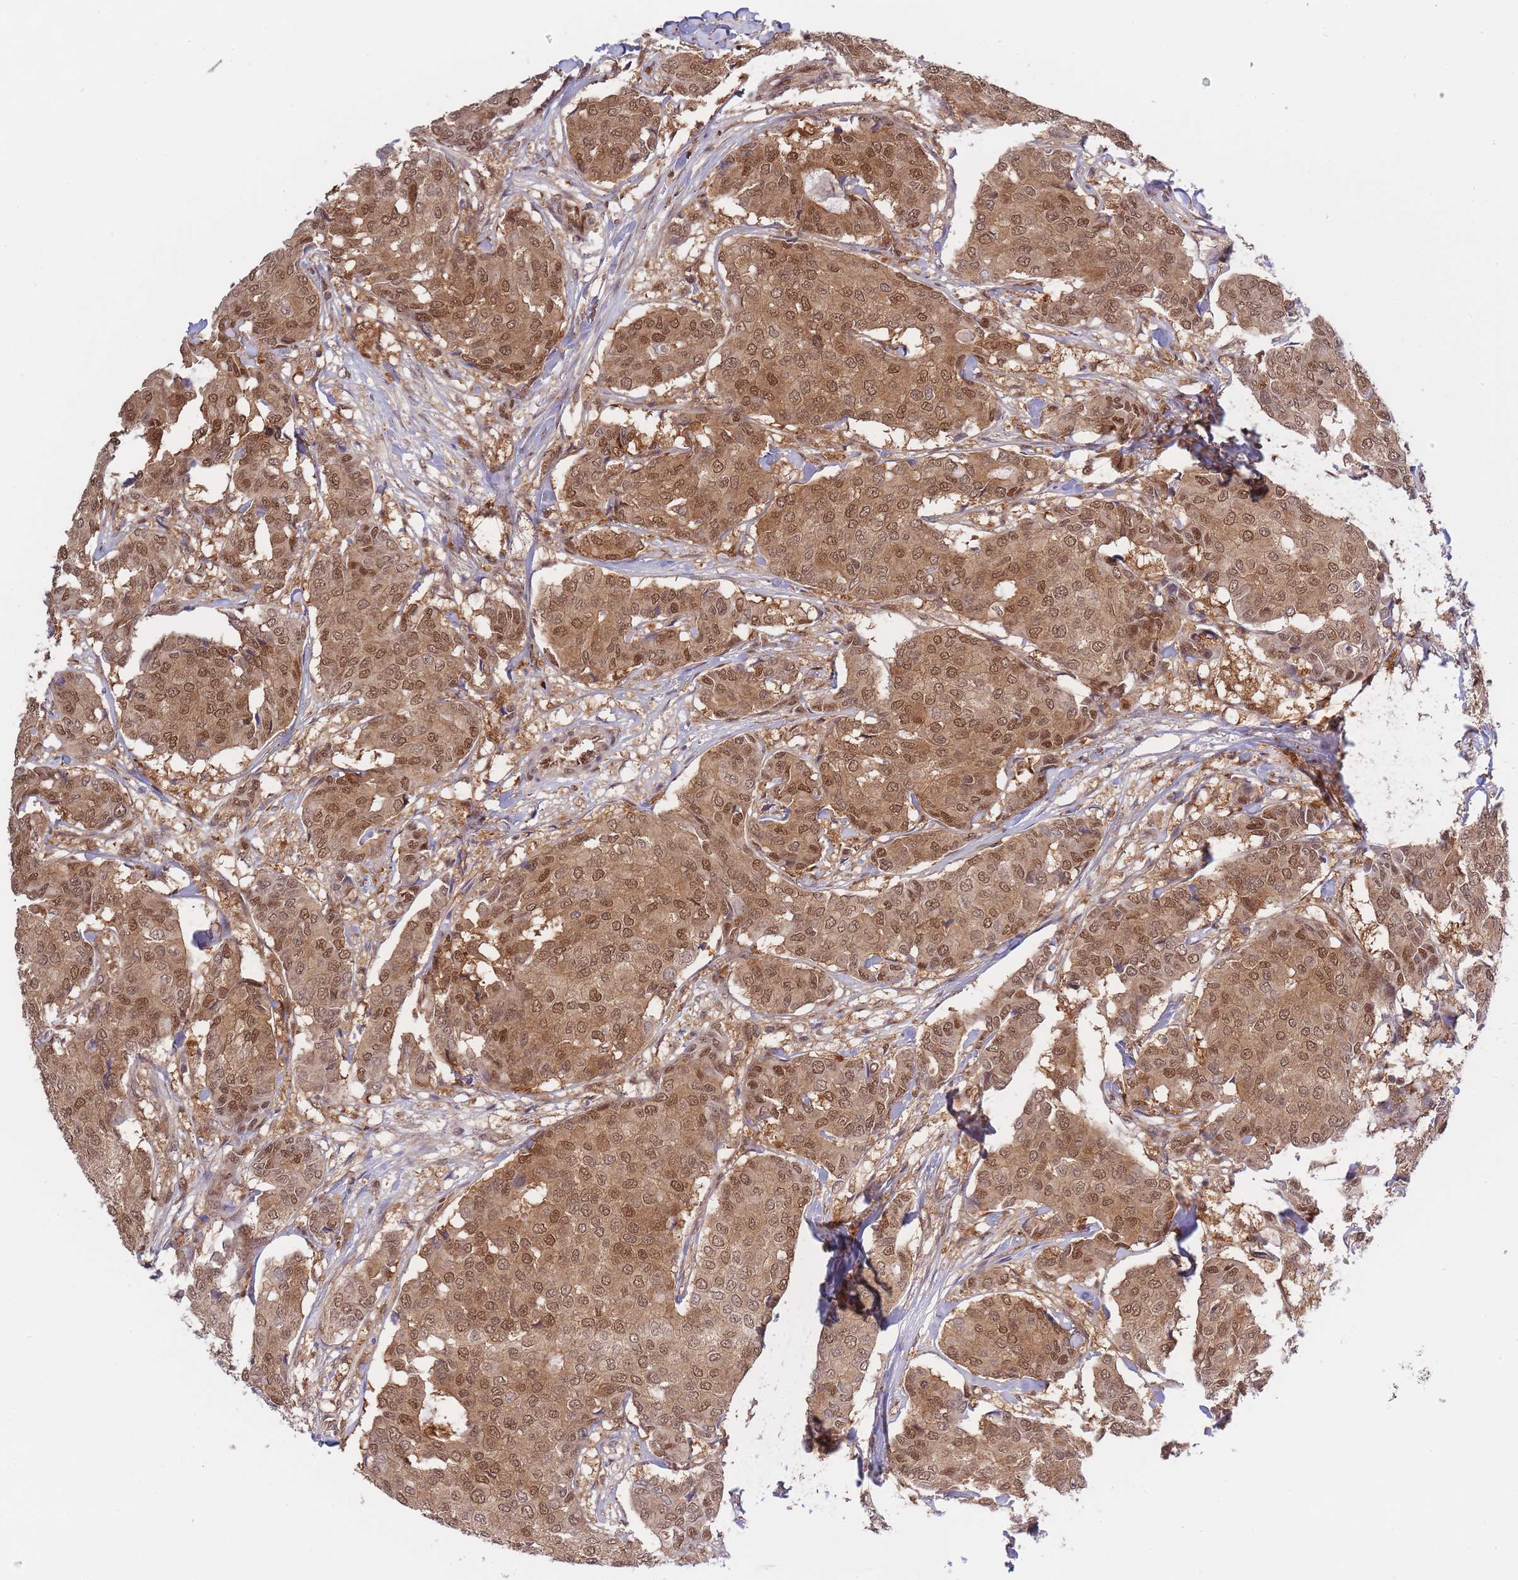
{"staining": {"intensity": "moderate", "quantity": ">75%", "location": "cytoplasmic/membranous,nuclear"}, "tissue": "breast cancer", "cell_type": "Tumor cells", "image_type": "cancer", "snomed": [{"axis": "morphology", "description": "Duct carcinoma"}, {"axis": "topography", "description": "Breast"}], "caption": "An image of breast cancer (intraductal carcinoma) stained for a protein shows moderate cytoplasmic/membranous and nuclear brown staining in tumor cells. The protein of interest is shown in brown color, while the nuclei are stained blue.", "gene": "NSFL1C", "patient": {"sex": "female", "age": 75}}